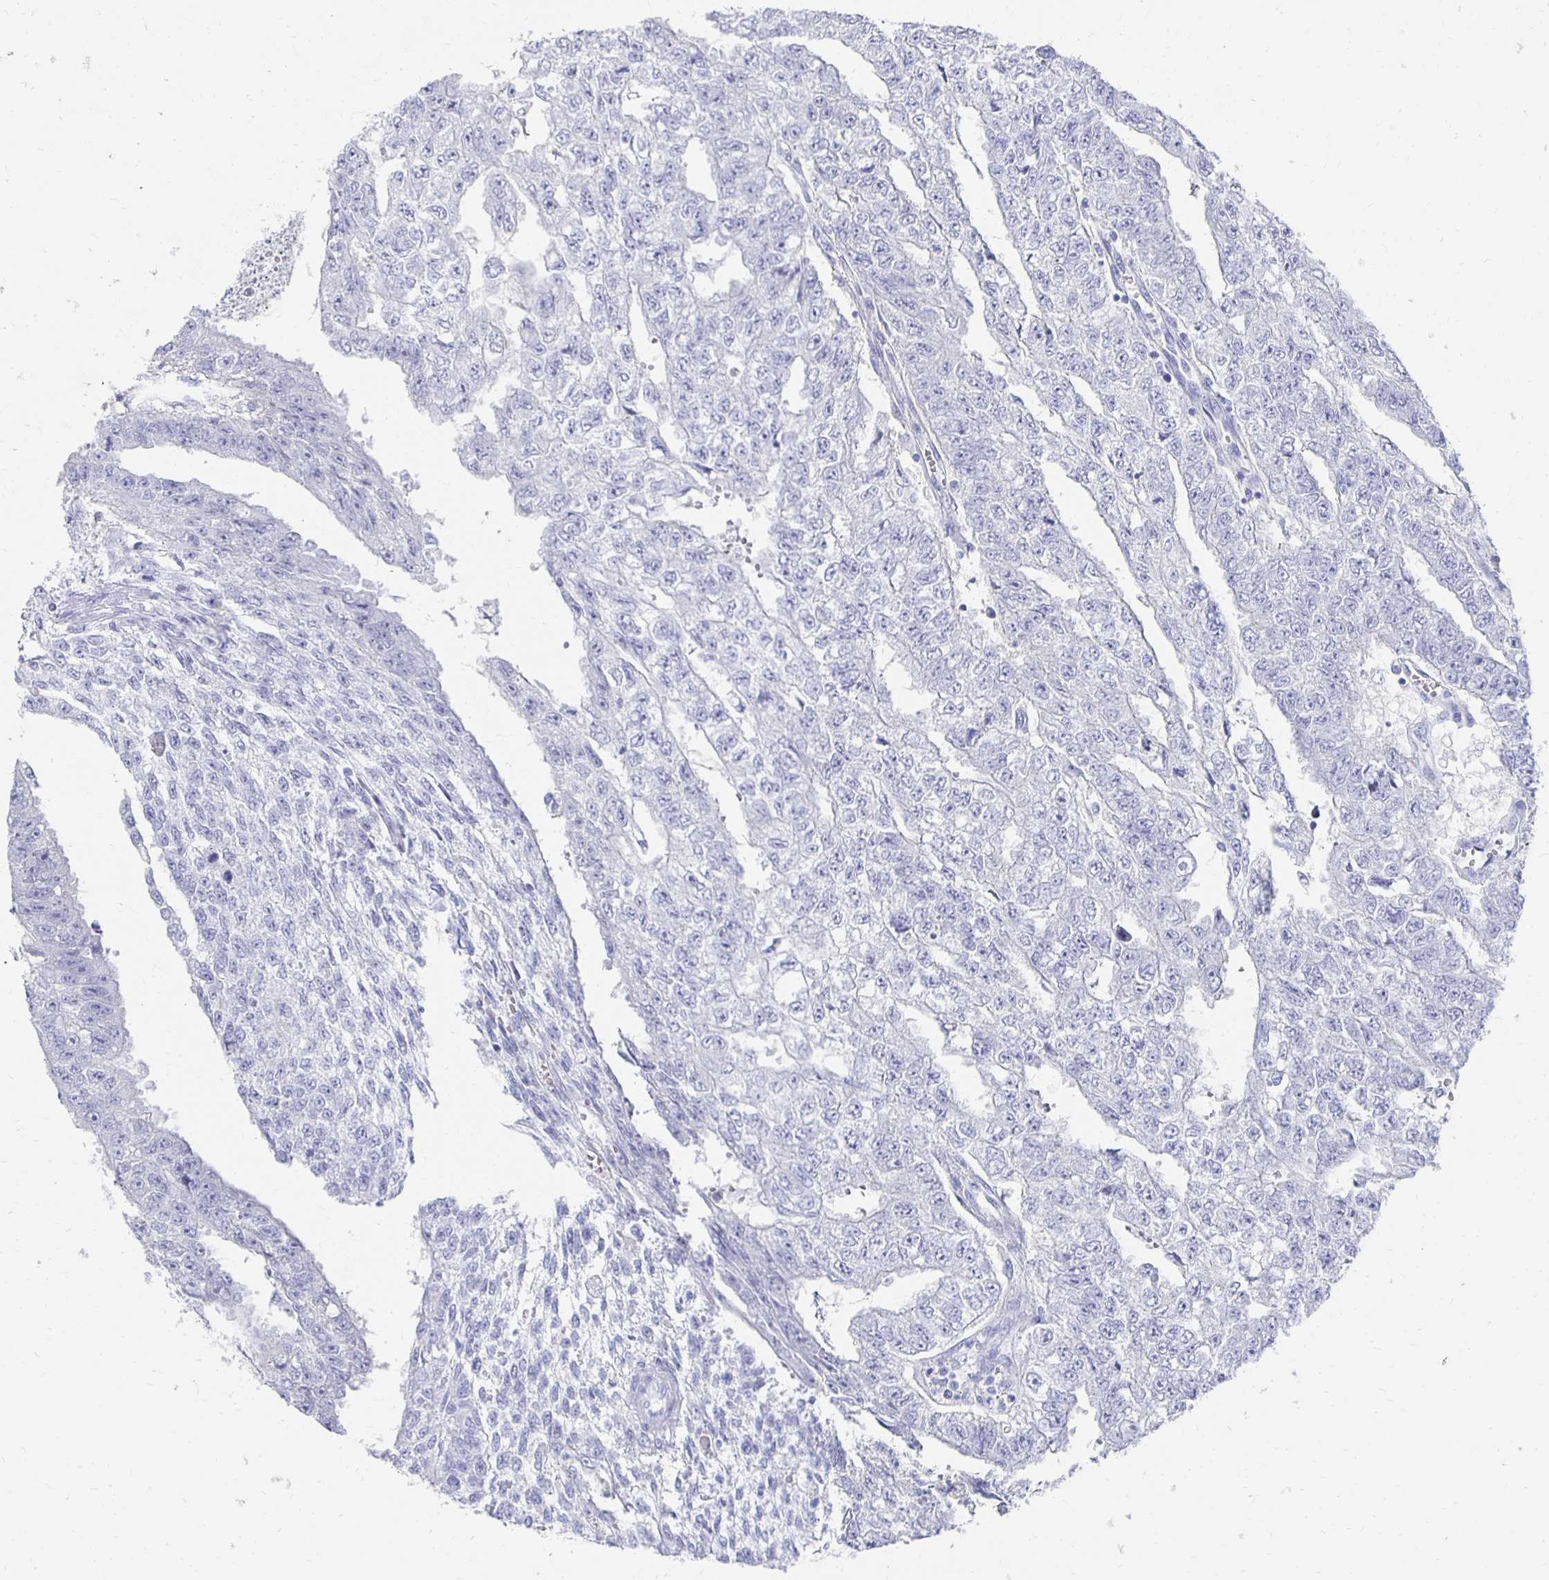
{"staining": {"intensity": "negative", "quantity": "none", "location": "none"}, "tissue": "testis cancer", "cell_type": "Tumor cells", "image_type": "cancer", "snomed": [{"axis": "morphology", "description": "Carcinoma, Embryonal, NOS"}, {"axis": "morphology", "description": "Teratoma, malignant, NOS"}, {"axis": "topography", "description": "Testis"}], "caption": "This is an immunohistochemistry micrograph of embryonal carcinoma (testis). There is no staining in tumor cells.", "gene": "PRDM7", "patient": {"sex": "male", "age": 24}}